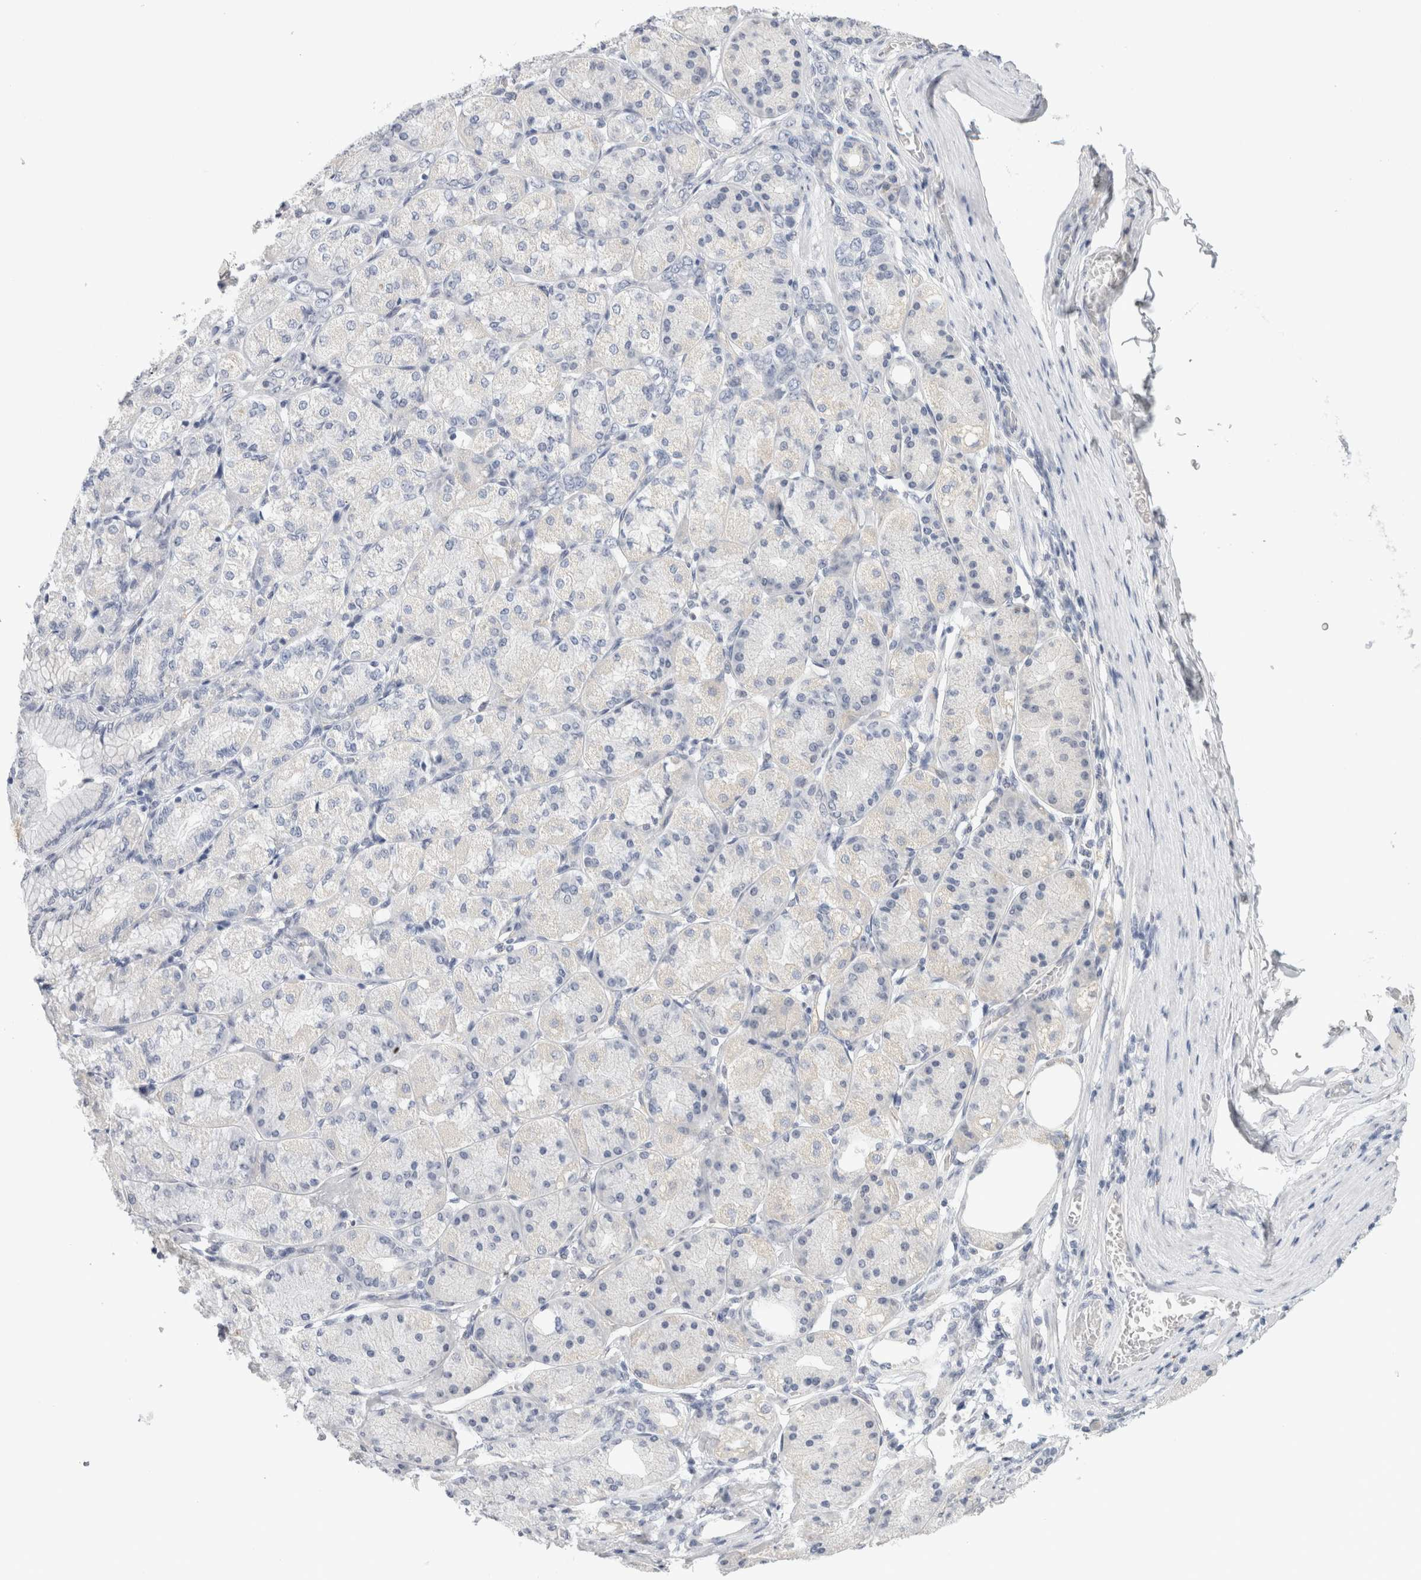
{"staining": {"intensity": "negative", "quantity": "none", "location": "none"}, "tissue": "stomach cancer", "cell_type": "Tumor cells", "image_type": "cancer", "snomed": [{"axis": "morphology", "description": "Adenocarcinoma, NOS"}, {"axis": "topography", "description": "Stomach"}], "caption": "A high-resolution micrograph shows IHC staining of stomach cancer (adenocarcinoma), which displays no significant staining in tumor cells. (Immunohistochemistry (ihc), brightfield microscopy, high magnification).", "gene": "TONSL", "patient": {"sex": "female", "age": 65}}